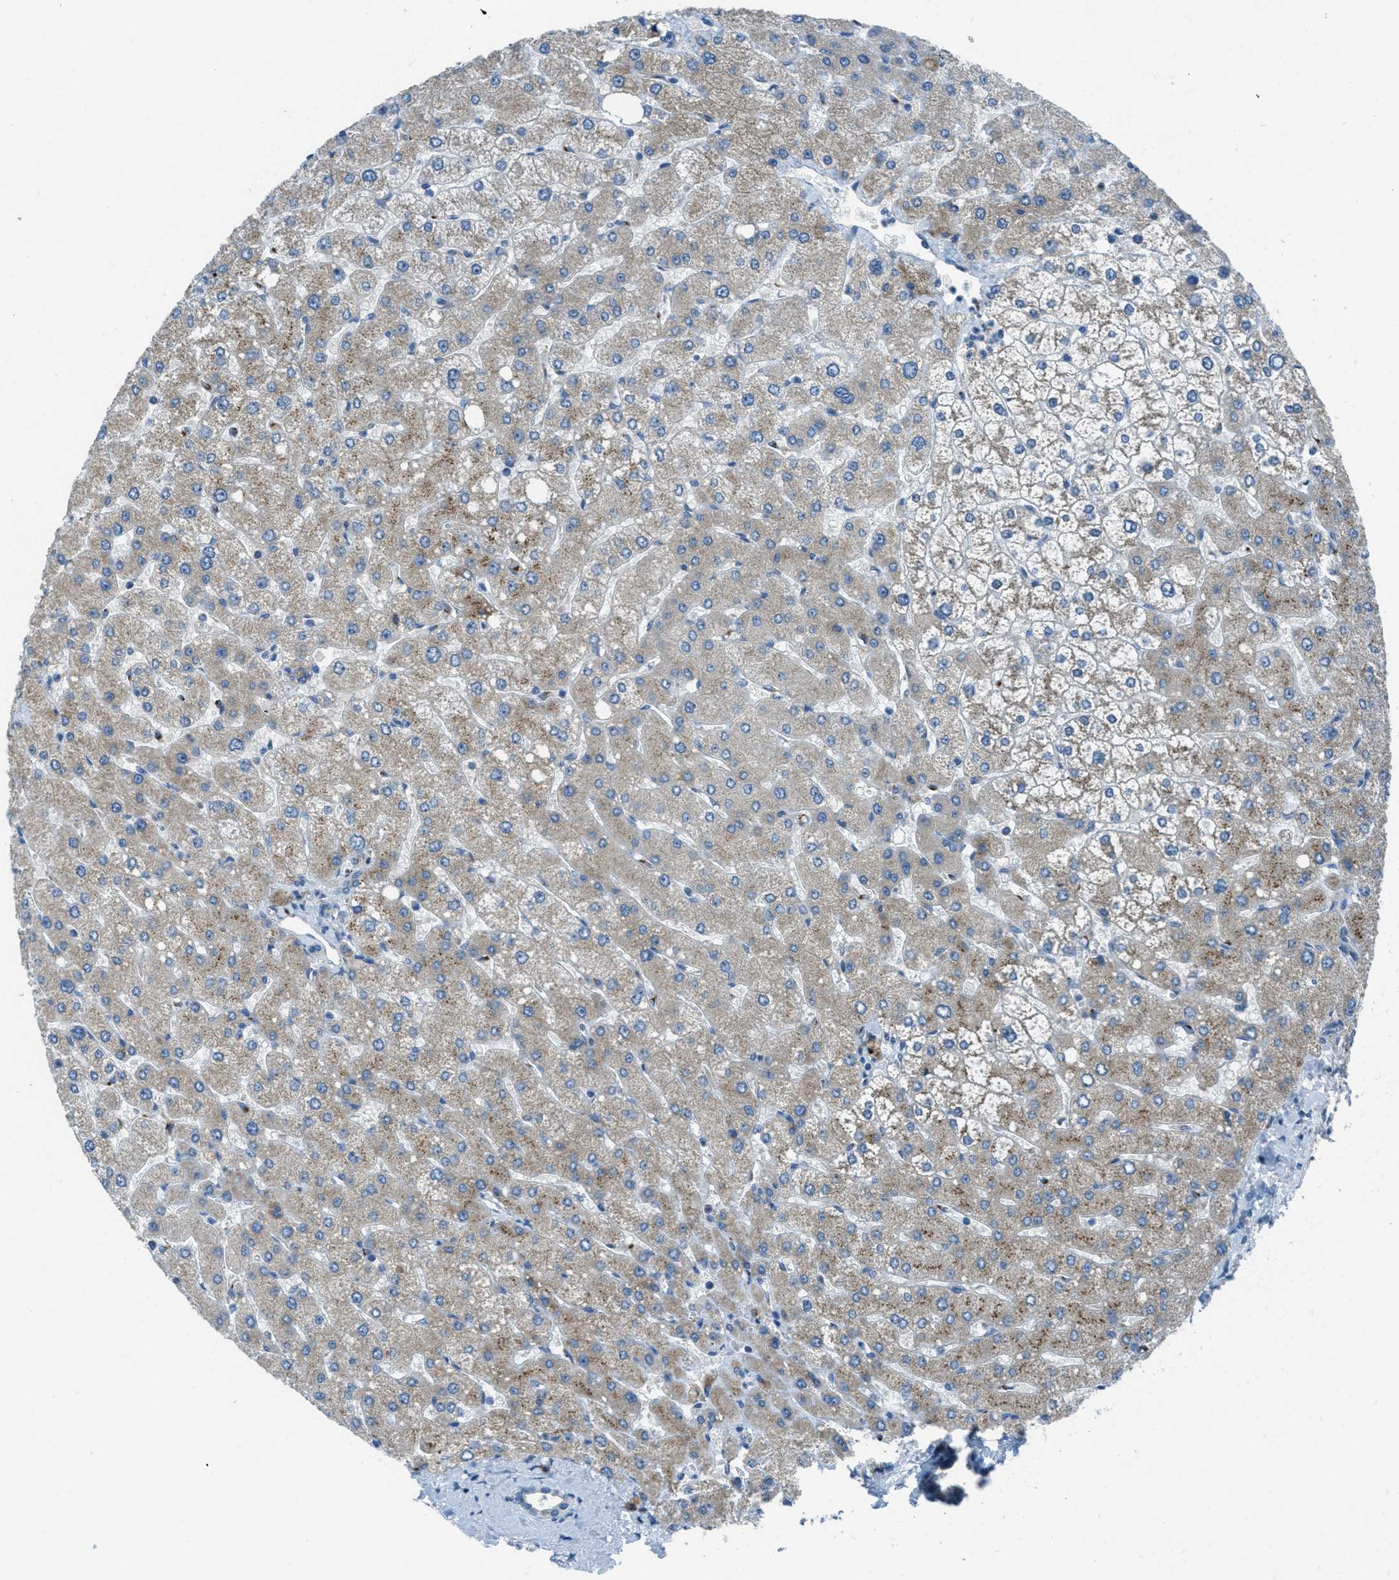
{"staining": {"intensity": "negative", "quantity": "none", "location": "none"}, "tissue": "liver", "cell_type": "Cholangiocytes", "image_type": "normal", "snomed": [{"axis": "morphology", "description": "Normal tissue, NOS"}, {"axis": "topography", "description": "Liver"}], "caption": "Immunohistochemistry micrograph of benign human liver stained for a protein (brown), which reveals no staining in cholangiocytes.", "gene": "BCKDK", "patient": {"sex": "male", "age": 55}}